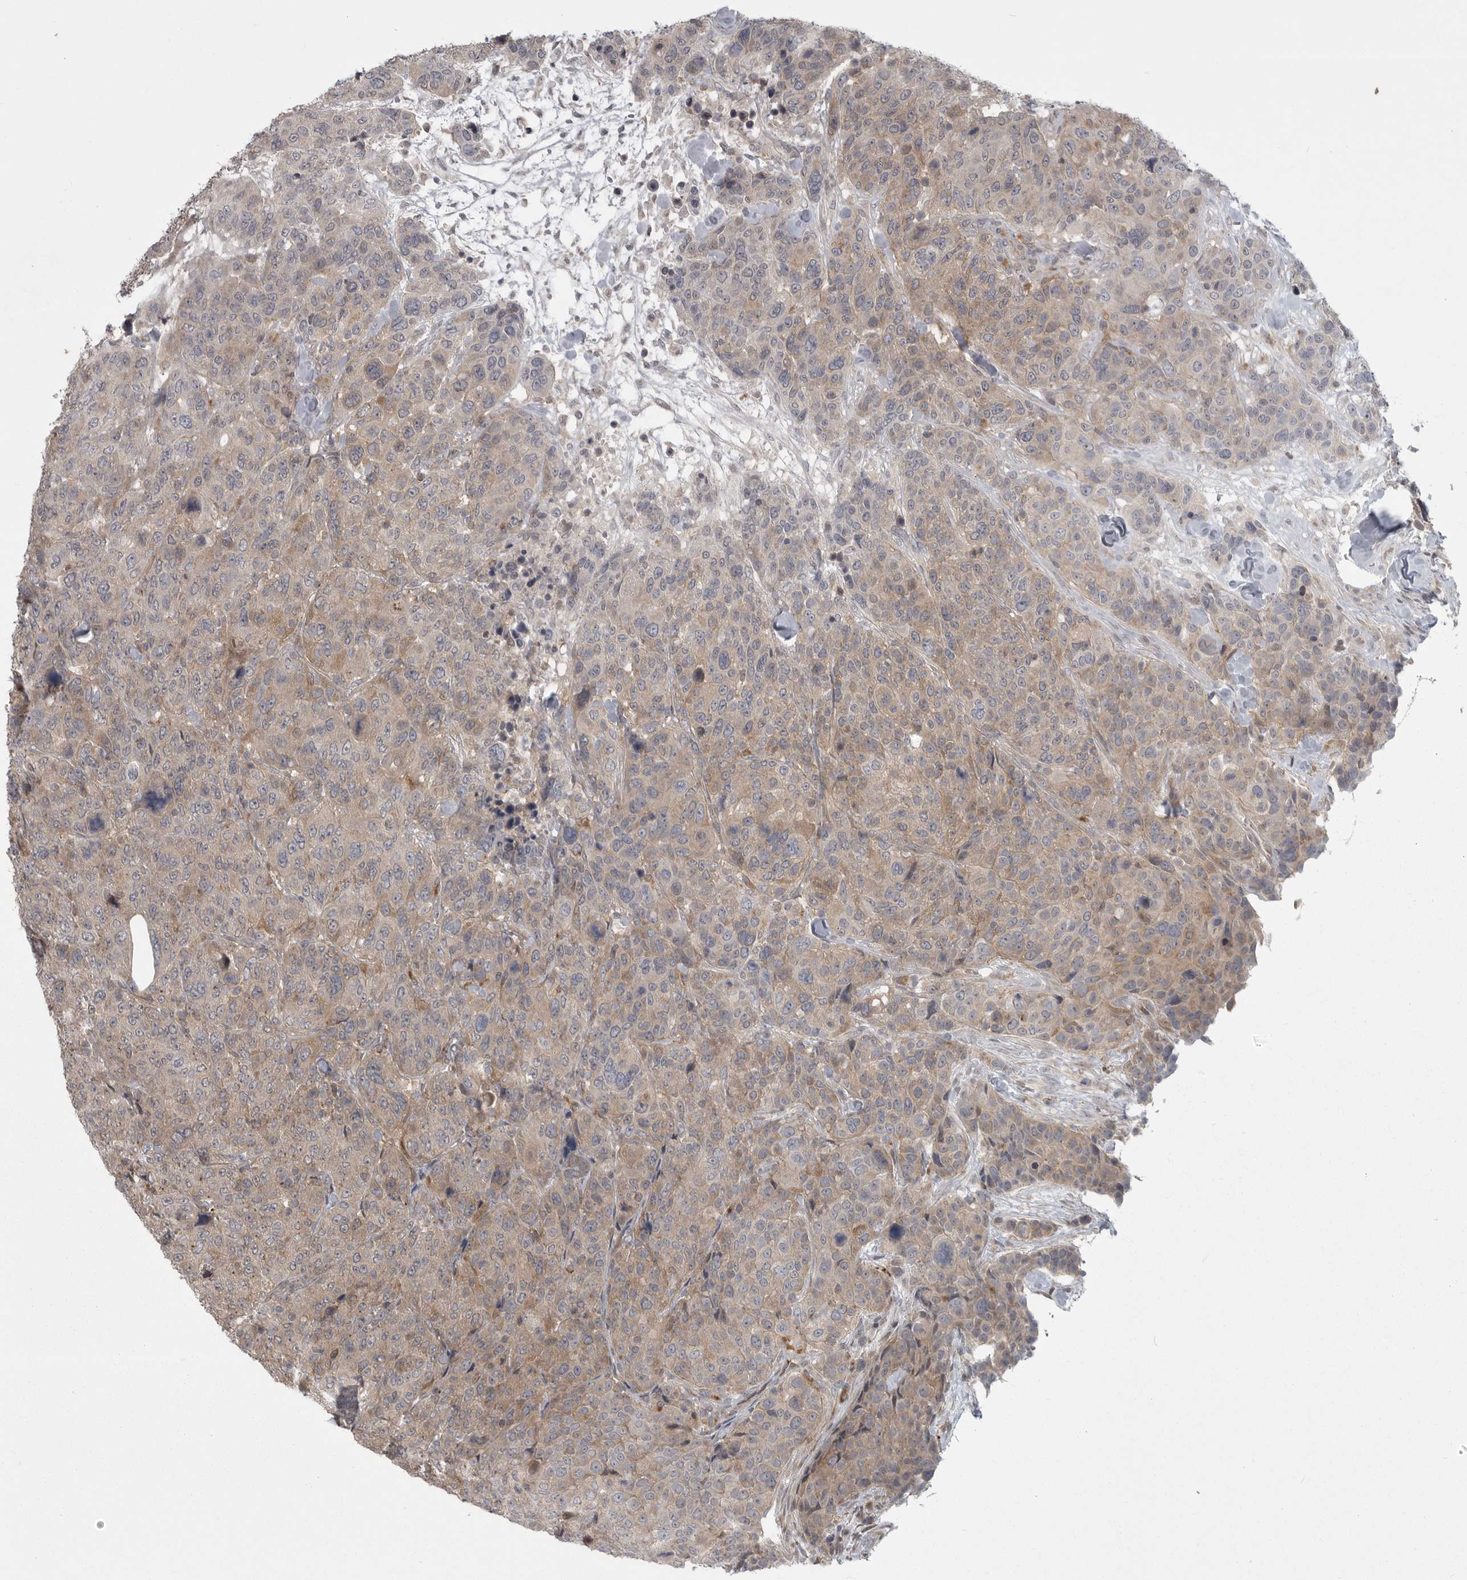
{"staining": {"intensity": "weak", "quantity": "<25%", "location": "cytoplasmic/membranous"}, "tissue": "breast cancer", "cell_type": "Tumor cells", "image_type": "cancer", "snomed": [{"axis": "morphology", "description": "Duct carcinoma"}, {"axis": "topography", "description": "Breast"}], "caption": "Breast cancer (intraductal carcinoma) stained for a protein using immunohistochemistry exhibits no staining tumor cells.", "gene": "PPP1R9A", "patient": {"sex": "female", "age": 37}}